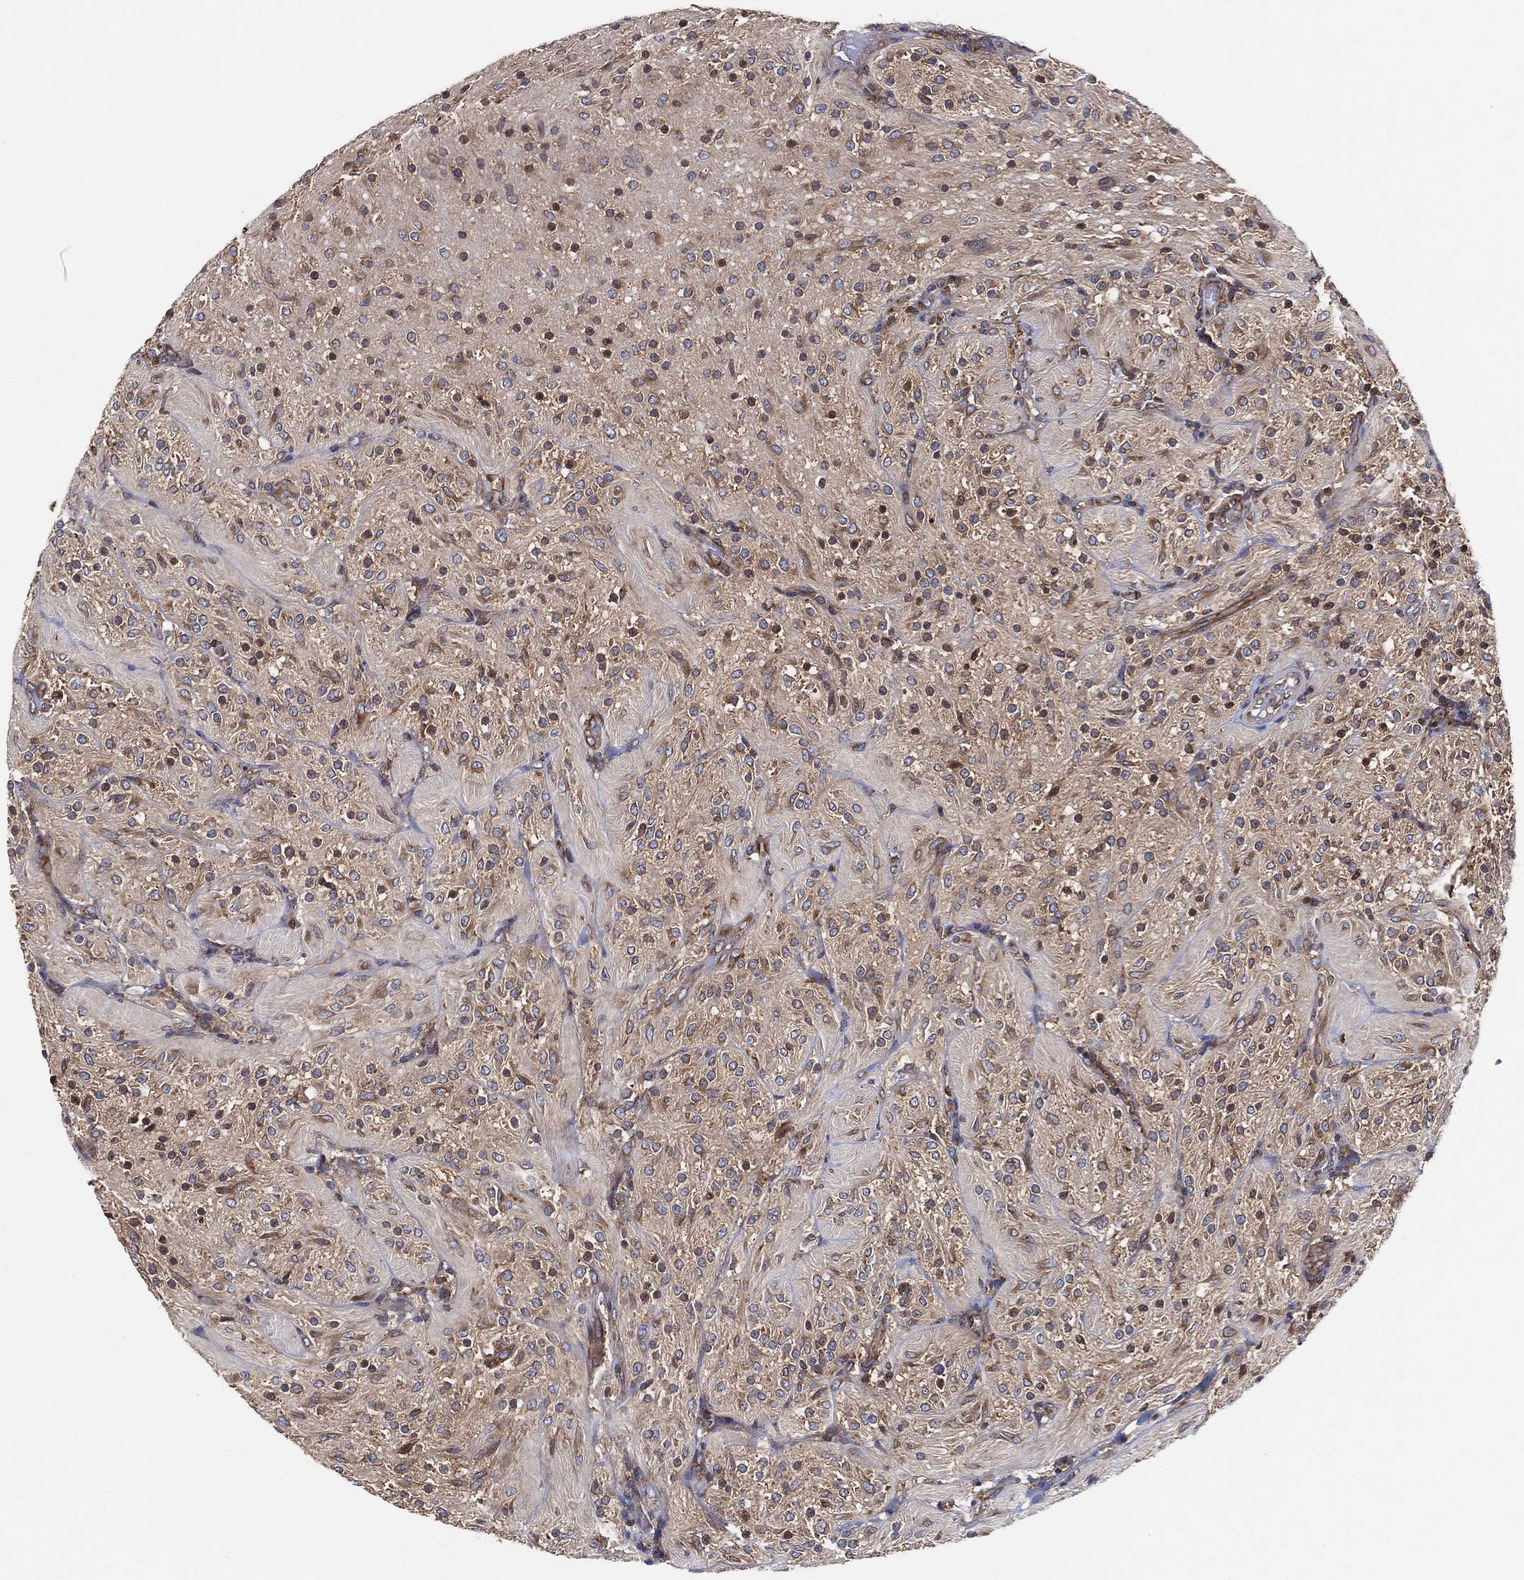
{"staining": {"intensity": "weak", "quantity": "25%-75%", "location": "cytoplasmic/membranous"}, "tissue": "glioma", "cell_type": "Tumor cells", "image_type": "cancer", "snomed": [{"axis": "morphology", "description": "Glioma, malignant, Low grade"}, {"axis": "topography", "description": "Brain"}], "caption": "There is low levels of weak cytoplasmic/membranous staining in tumor cells of malignant glioma (low-grade), as demonstrated by immunohistochemical staining (brown color).", "gene": "EIF2S2", "patient": {"sex": "male", "age": 3}}